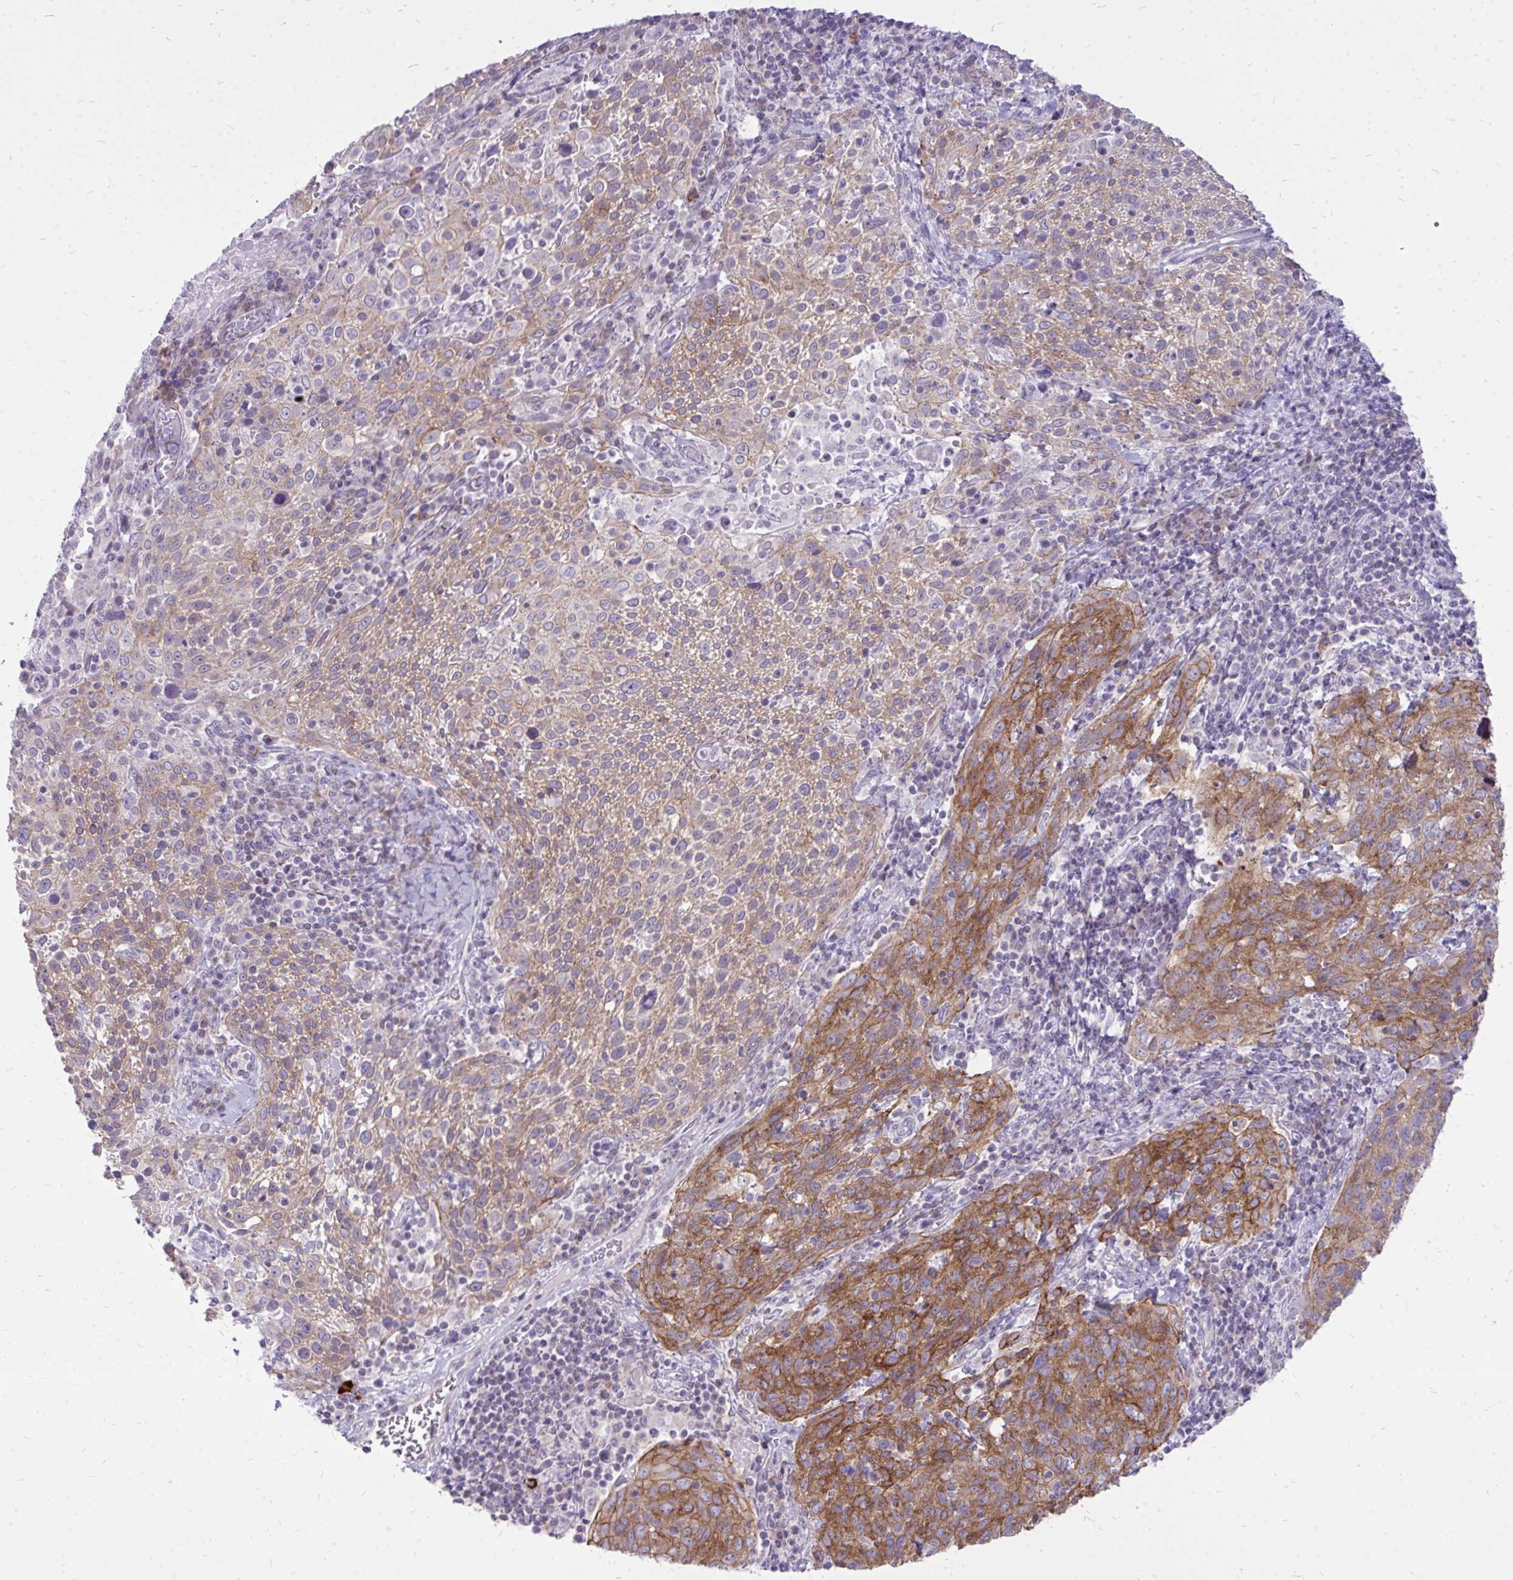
{"staining": {"intensity": "moderate", "quantity": ">75%", "location": "cytoplasmic/membranous"}, "tissue": "cervical cancer", "cell_type": "Tumor cells", "image_type": "cancer", "snomed": [{"axis": "morphology", "description": "Squamous cell carcinoma, NOS"}, {"axis": "topography", "description": "Cervix"}], "caption": "Immunohistochemical staining of human cervical squamous cell carcinoma demonstrates medium levels of moderate cytoplasmic/membranous protein staining in approximately >75% of tumor cells. Nuclei are stained in blue.", "gene": "SPTBN2", "patient": {"sex": "female", "age": 61}}